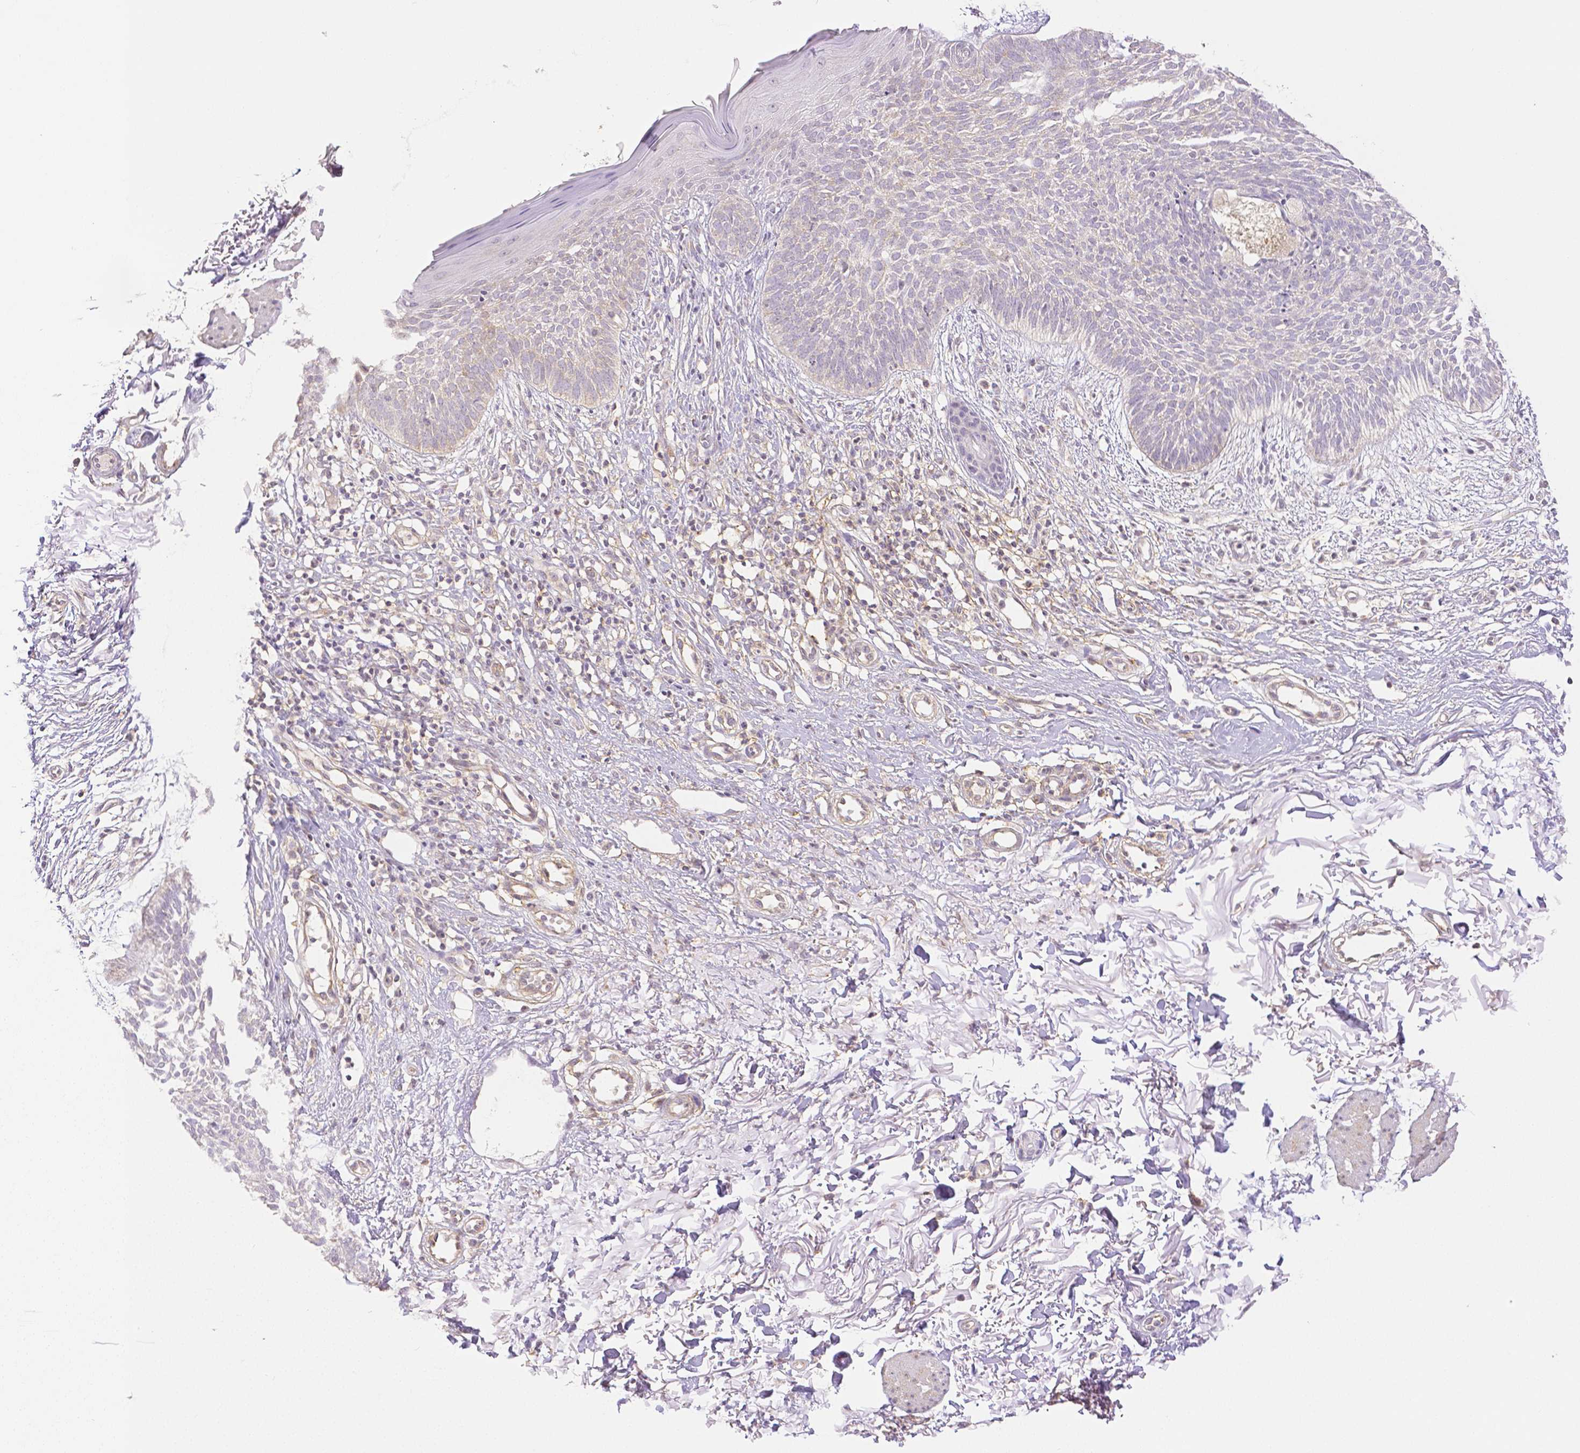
{"staining": {"intensity": "negative", "quantity": "none", "location": "none"}, "tissue": "skin cancer", "cell_type": "Tumor cells", "image_type": "cancer", "snomed": [{"axis": "morphology", "description": "Basal cell carcinoma"}, {"axis": "topography", "description": "Skin"}], "caption": "This is an IHC histopathology image of human skin cancer (basal cell carcinoma). There is no expression in tumor cells.", "gene": "THY1", "patient": {"sex": "female", "age": 84}}